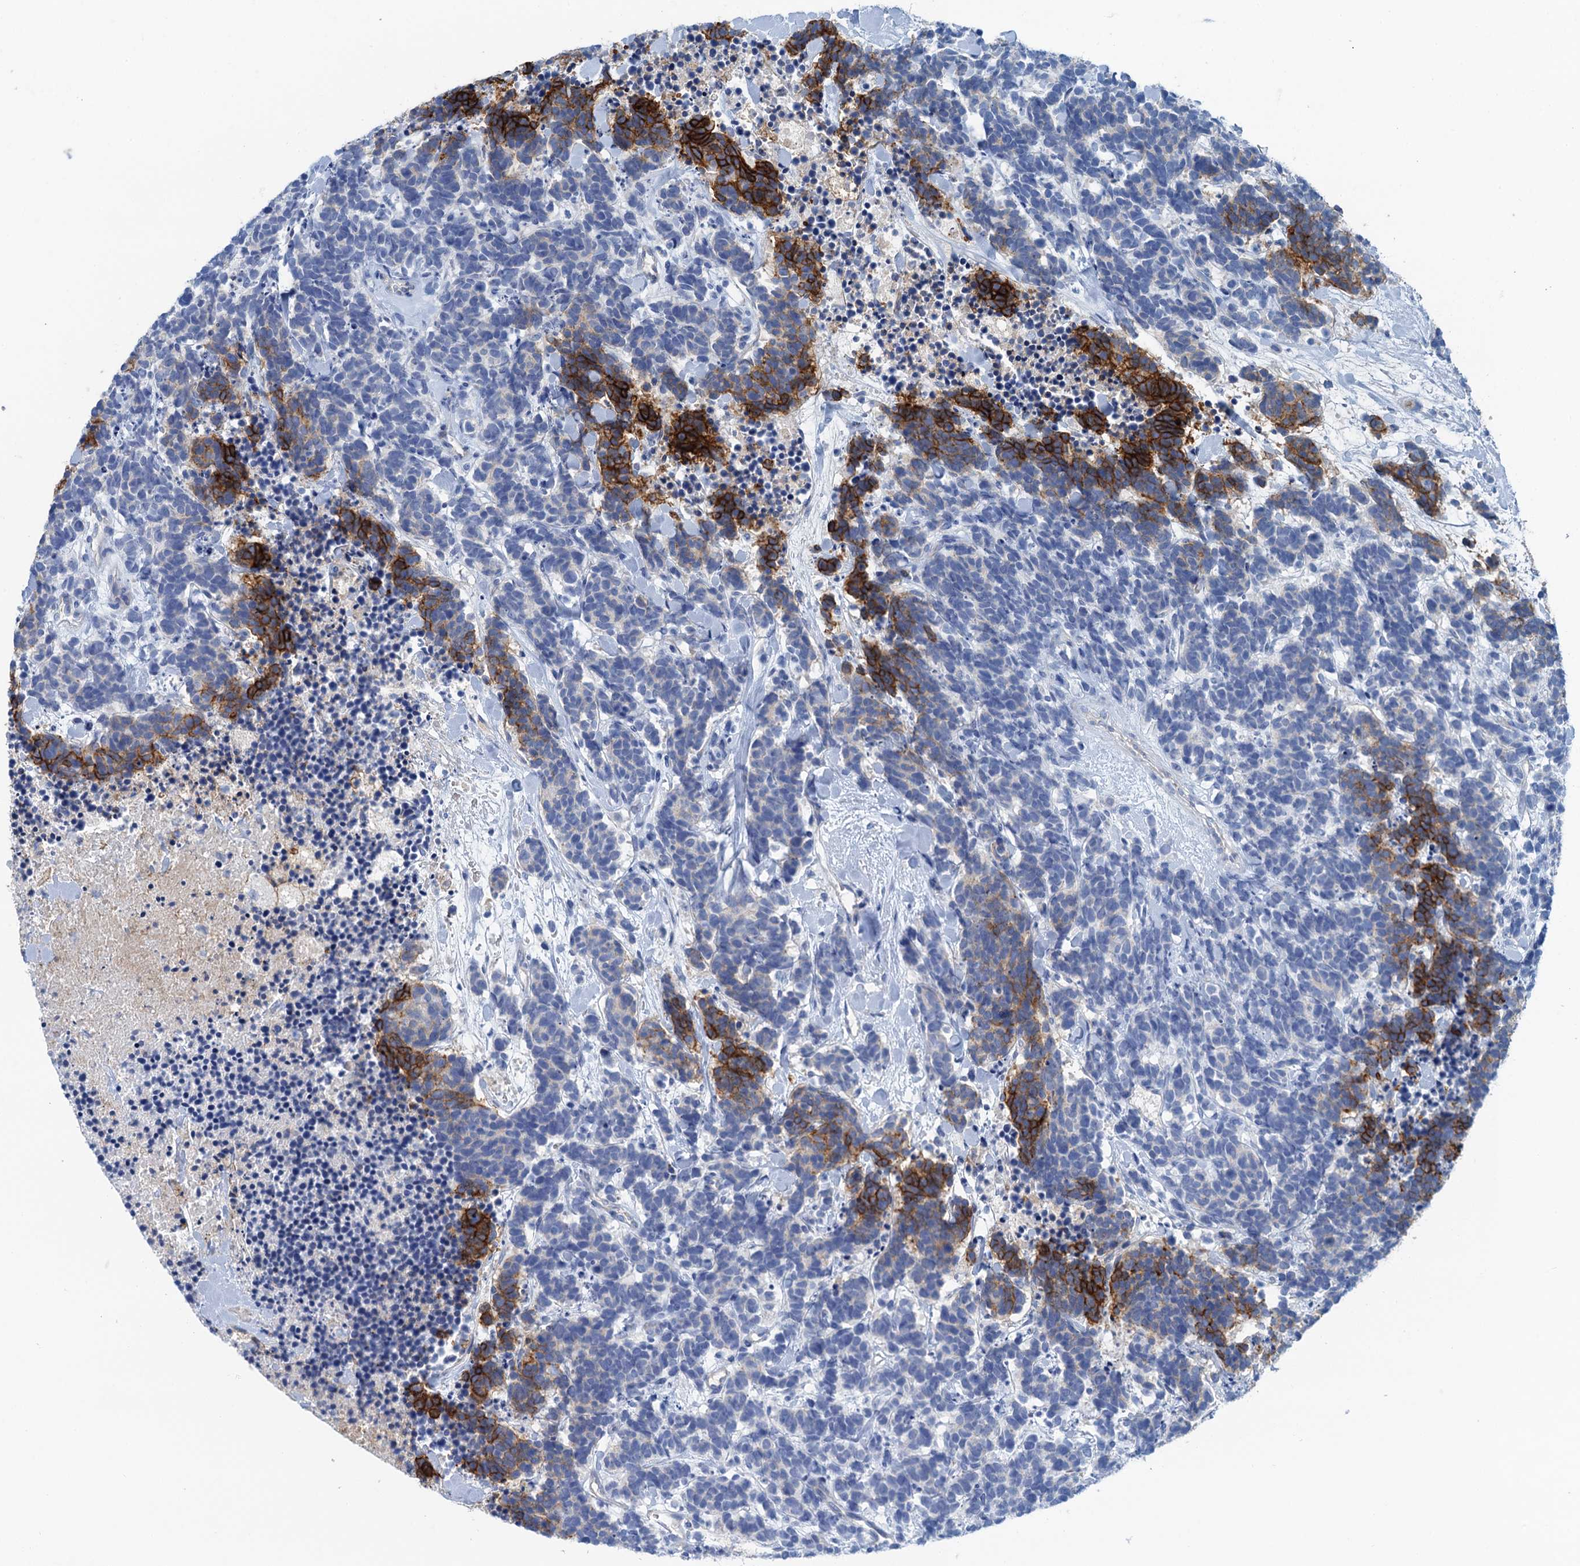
{"staining": {"intensity": "strong", "quantity": "25%-75%", "location": "cytoplasmic/membranous"}, "tissue": "carcinoid", "cell_type": "Tumor cells", "image_type": "cancer", "snomed": [{"axis": "morphology", "description": "Carcinoma, NOS"}, {"axis": "morphology", "description": "Carcinoid, malignant, NOS"}, {"axis": "topography", "description": "Prostate"}], "caption": "Malignant carcinoid stained with a protein marker reveals strong staining in tumor cells.", "gene": "MYADML2", "patient": {"sex": "male", "age": 57}}